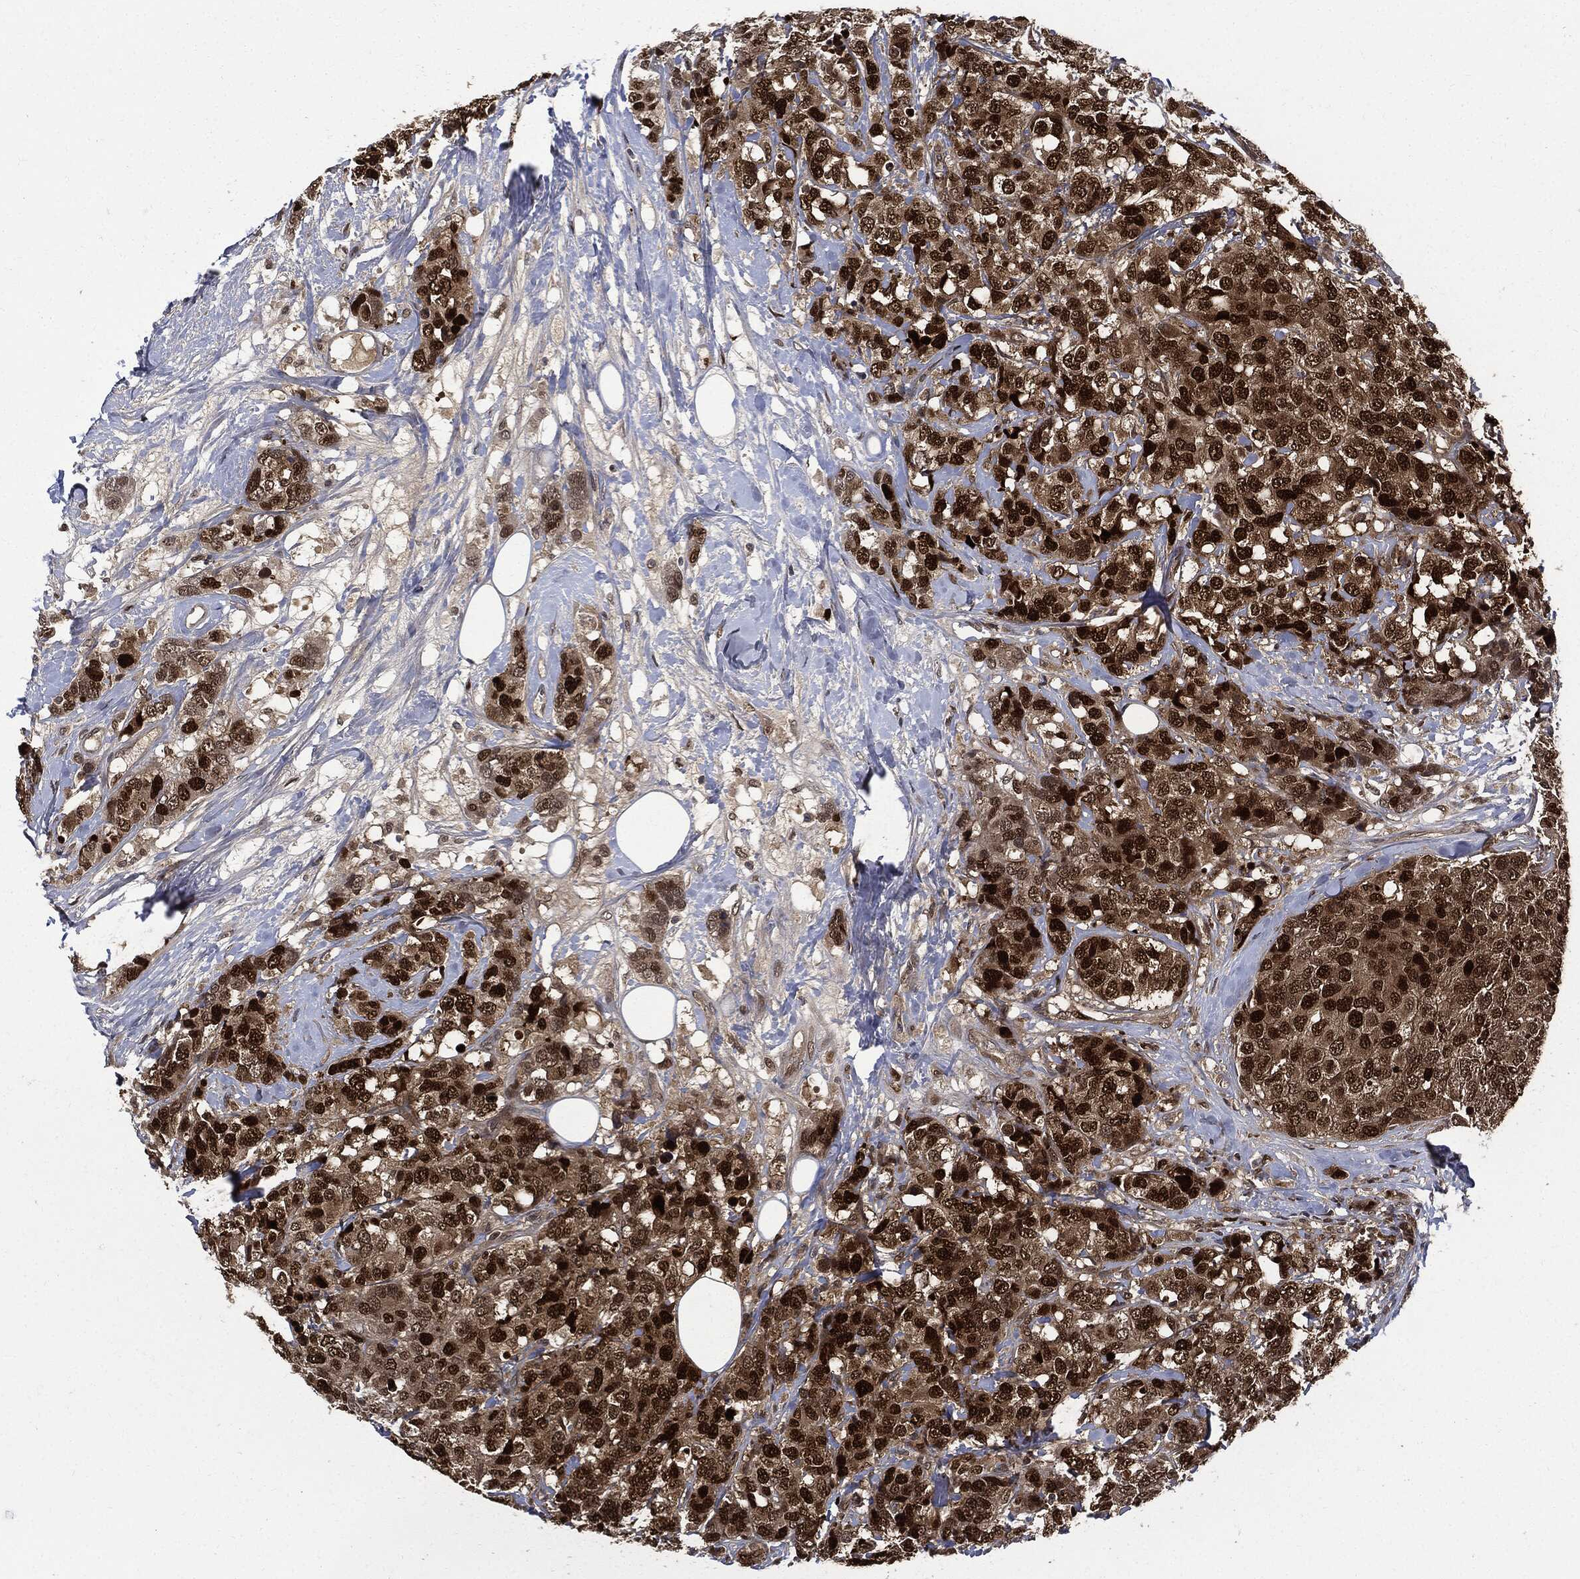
{"staining": {"intensity": "strong", "quantity": ">75%", "location": "nuclear"}, "tissue": "breast cancer", "cell_type": "Tumor cells", "image_type": "cancer", "snomed": [{"axis": "morphology", "description": "Lobular carcinoma"}, {"axis": "topography", "description": "Breast"}], "caption": "A brown stain labels strong nuclear positivity of a protein in human breast cancer (lobular carcinoma) tumor cells.", "gene": "PCNA", "patient": {"sex": "female", "age": 59}}